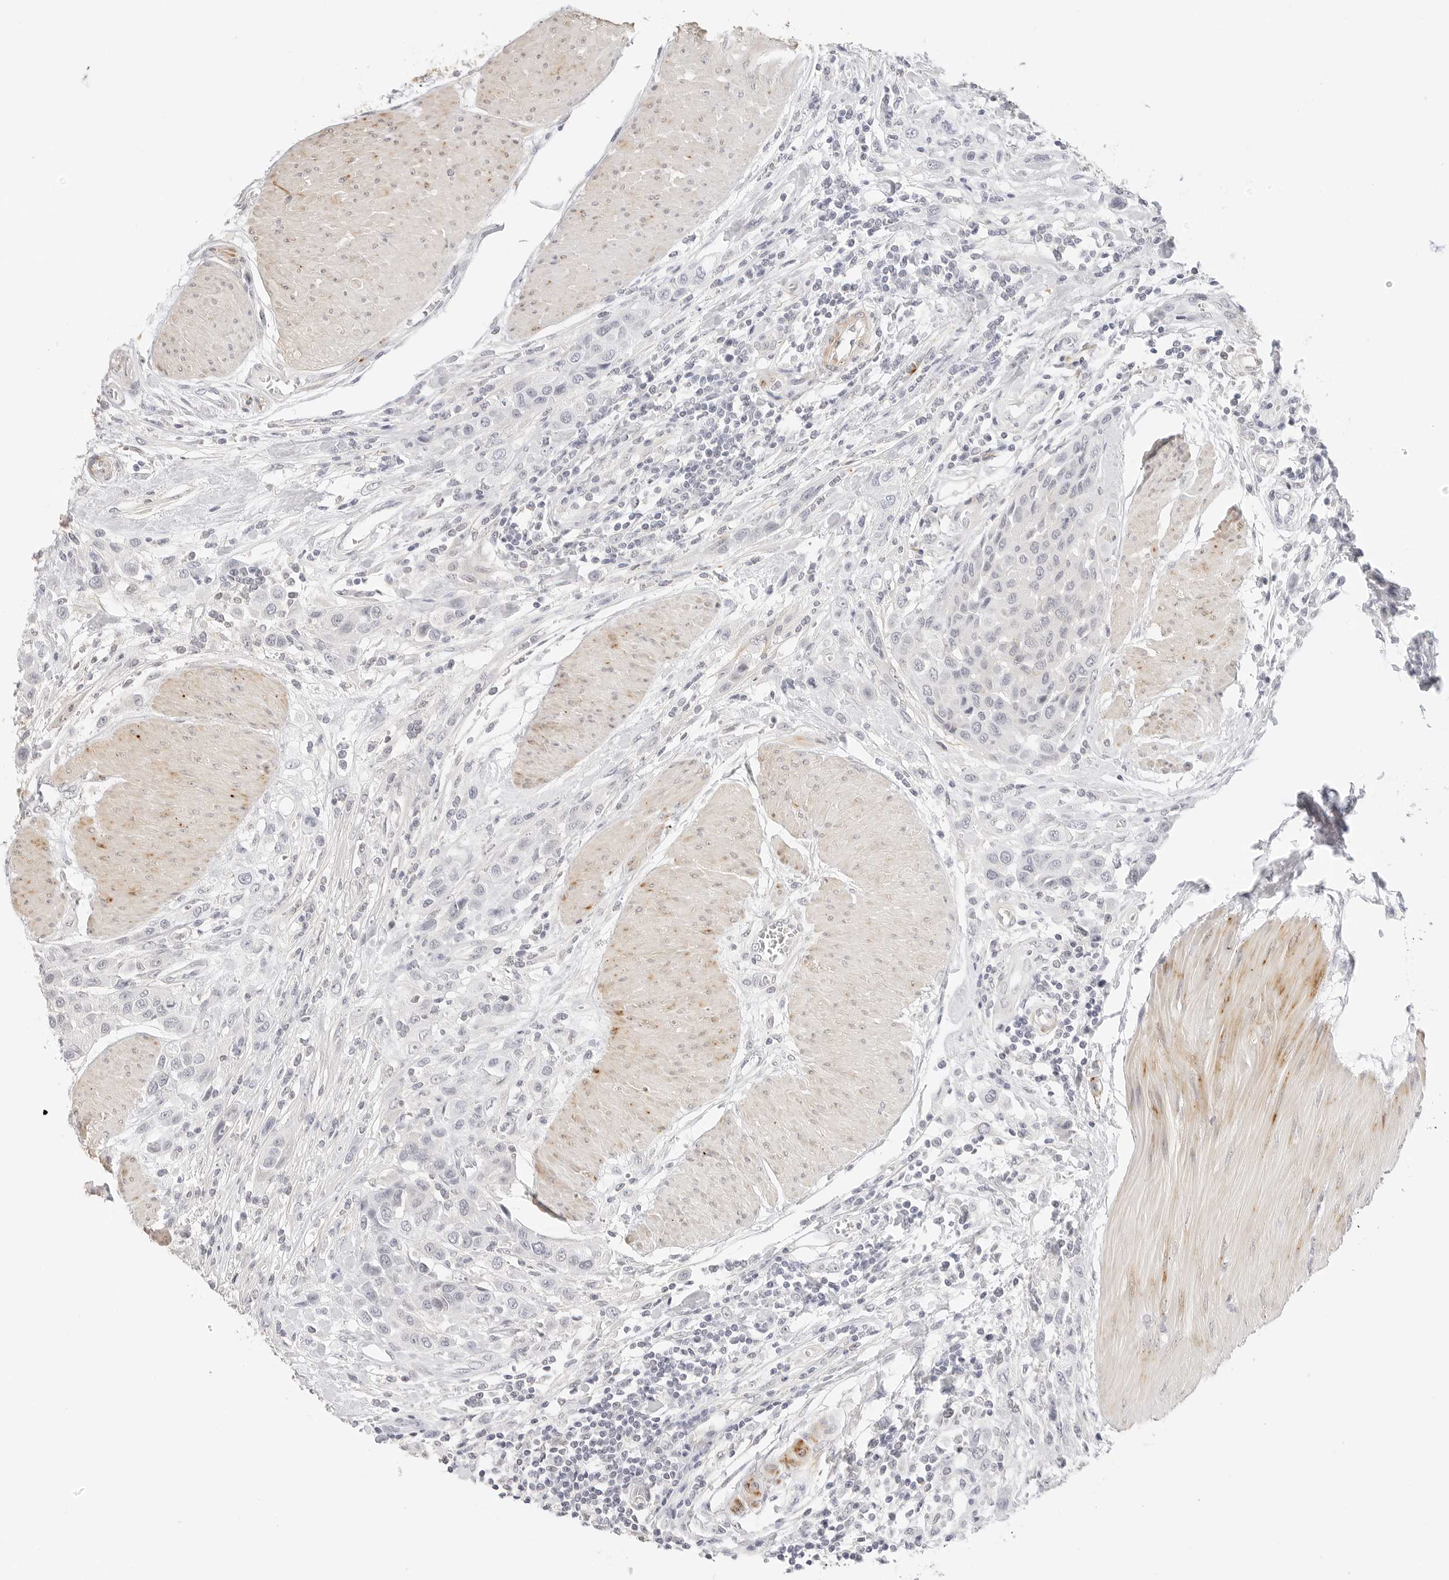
{"staining": {"intensity": "negative", "quantity": "none", "location": "none"}, "tissue": "urothelial cancer", "cell_type": "Tumor cells", "image_type": "cancer", "snomed": [{"axis": "morphology", "description": "Urothelial carcinoma, High grade"}, {"axis": "topography", "description": "Urinary bladder"}], "caption": "Protein analysis of urothelial cancer exhibits no significant positivity in tumor cells.", "gene": "PCDH19", "patient": {"sex": "male", "age": 50}}